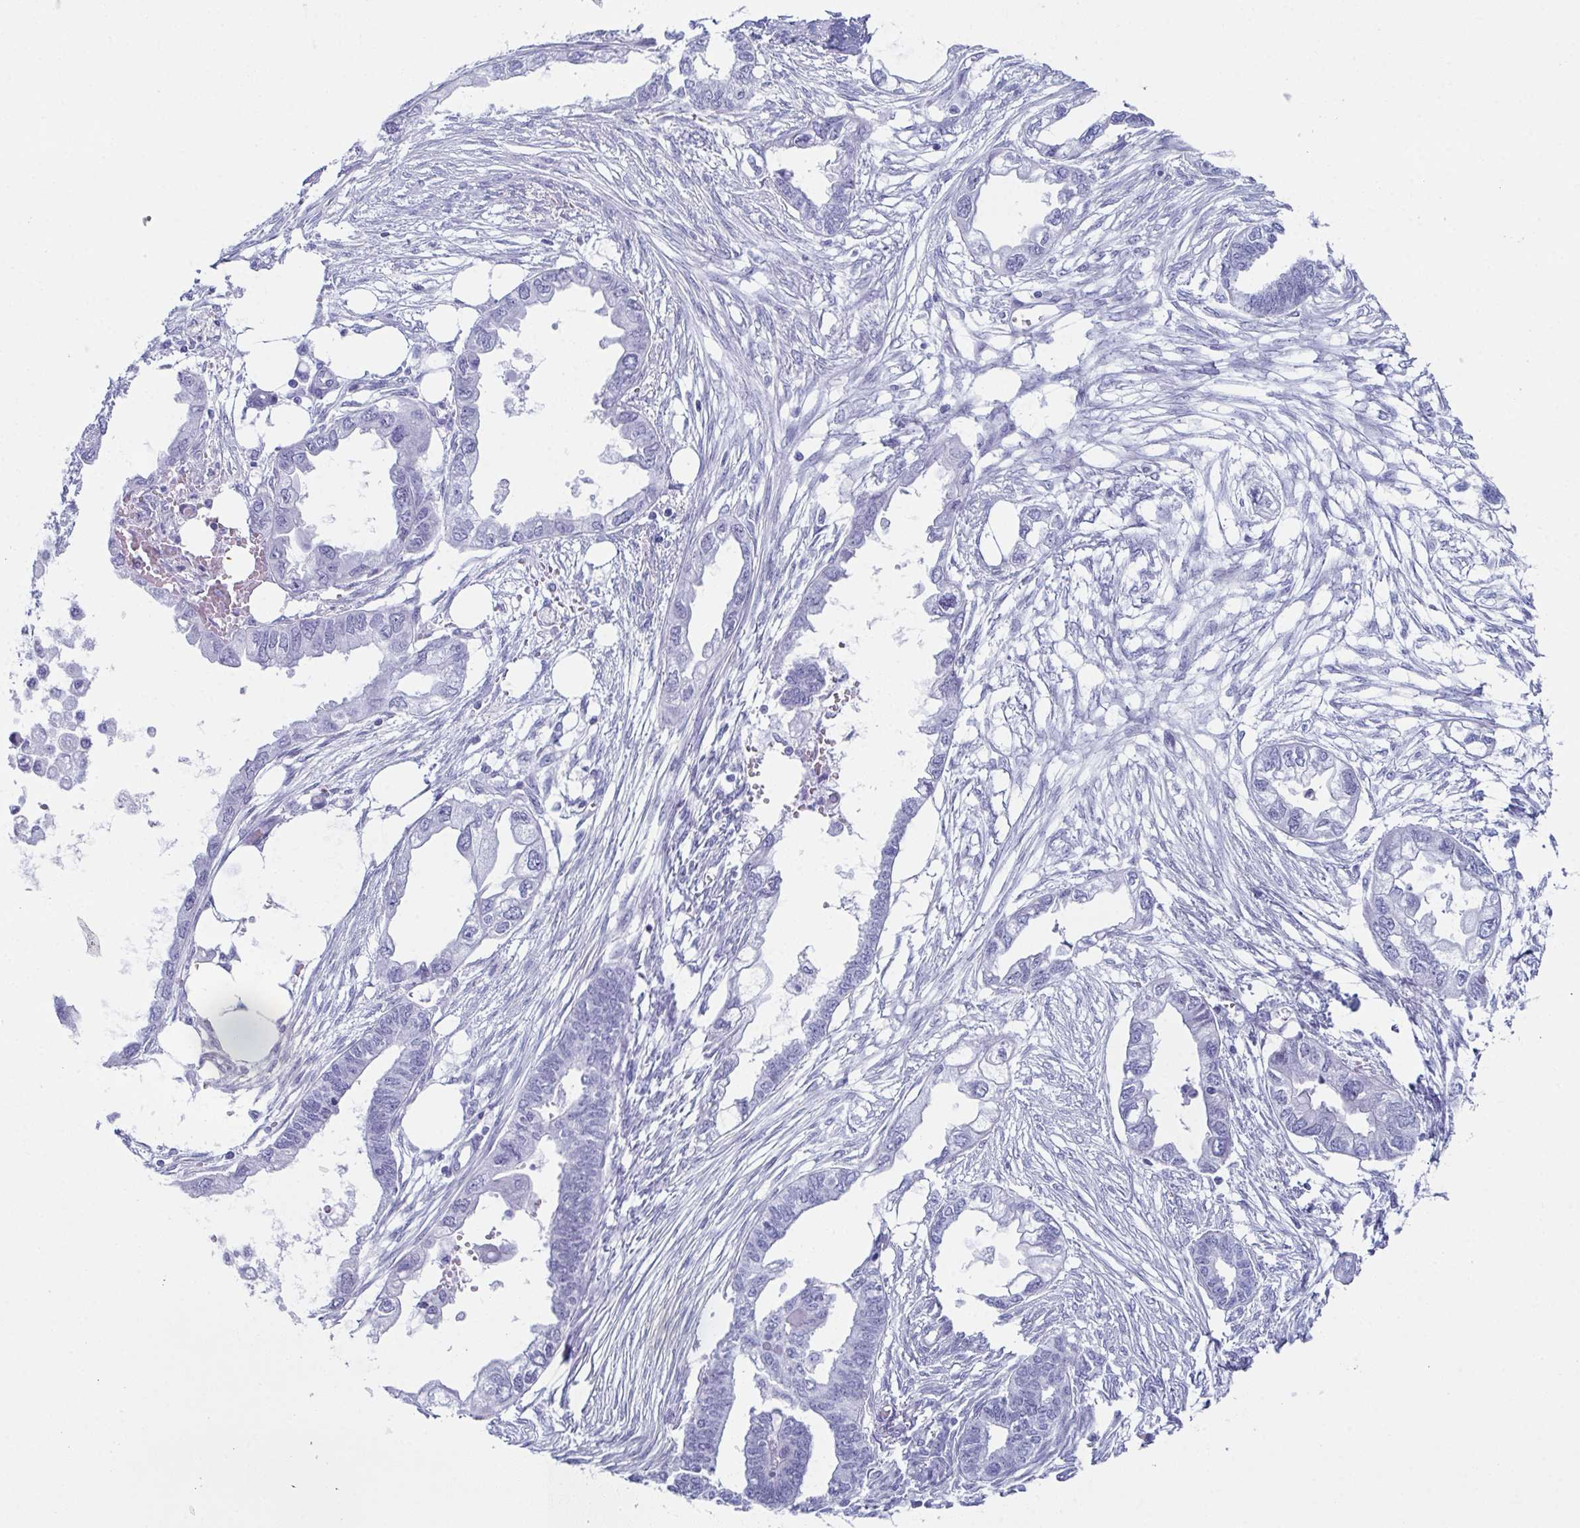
{"staining": {"intensity": "negative", "quantity": "none", "location": "none"}, "tissue": "endometrial cancer", "cell_type": "Tumor cells", "image_type": "cancer", "snomed": [{"axis": "morphology", "description": "Adenocarcinoma, NOS"}, {"axis": "morphology", "description": "Adenocarcinoma, metastatic, NOS"}, {"axis": "topography", "description": "Adipose tissue"}, {"axis": "topography", "description": "Endometrium"}], "caption": "High magnification brightfield microscopy of adenocarcinoma (endometrial) stained with DAB (3,3'-diaminobenzidine) (brown) and counterstained with hematoxylin (blue): tumor cells show no significant staining. (DAB immunohistochemistry with hematoxylin counter stain).", "gene": "ENKUR", "patient": {"sex": "female", "age": 67}}